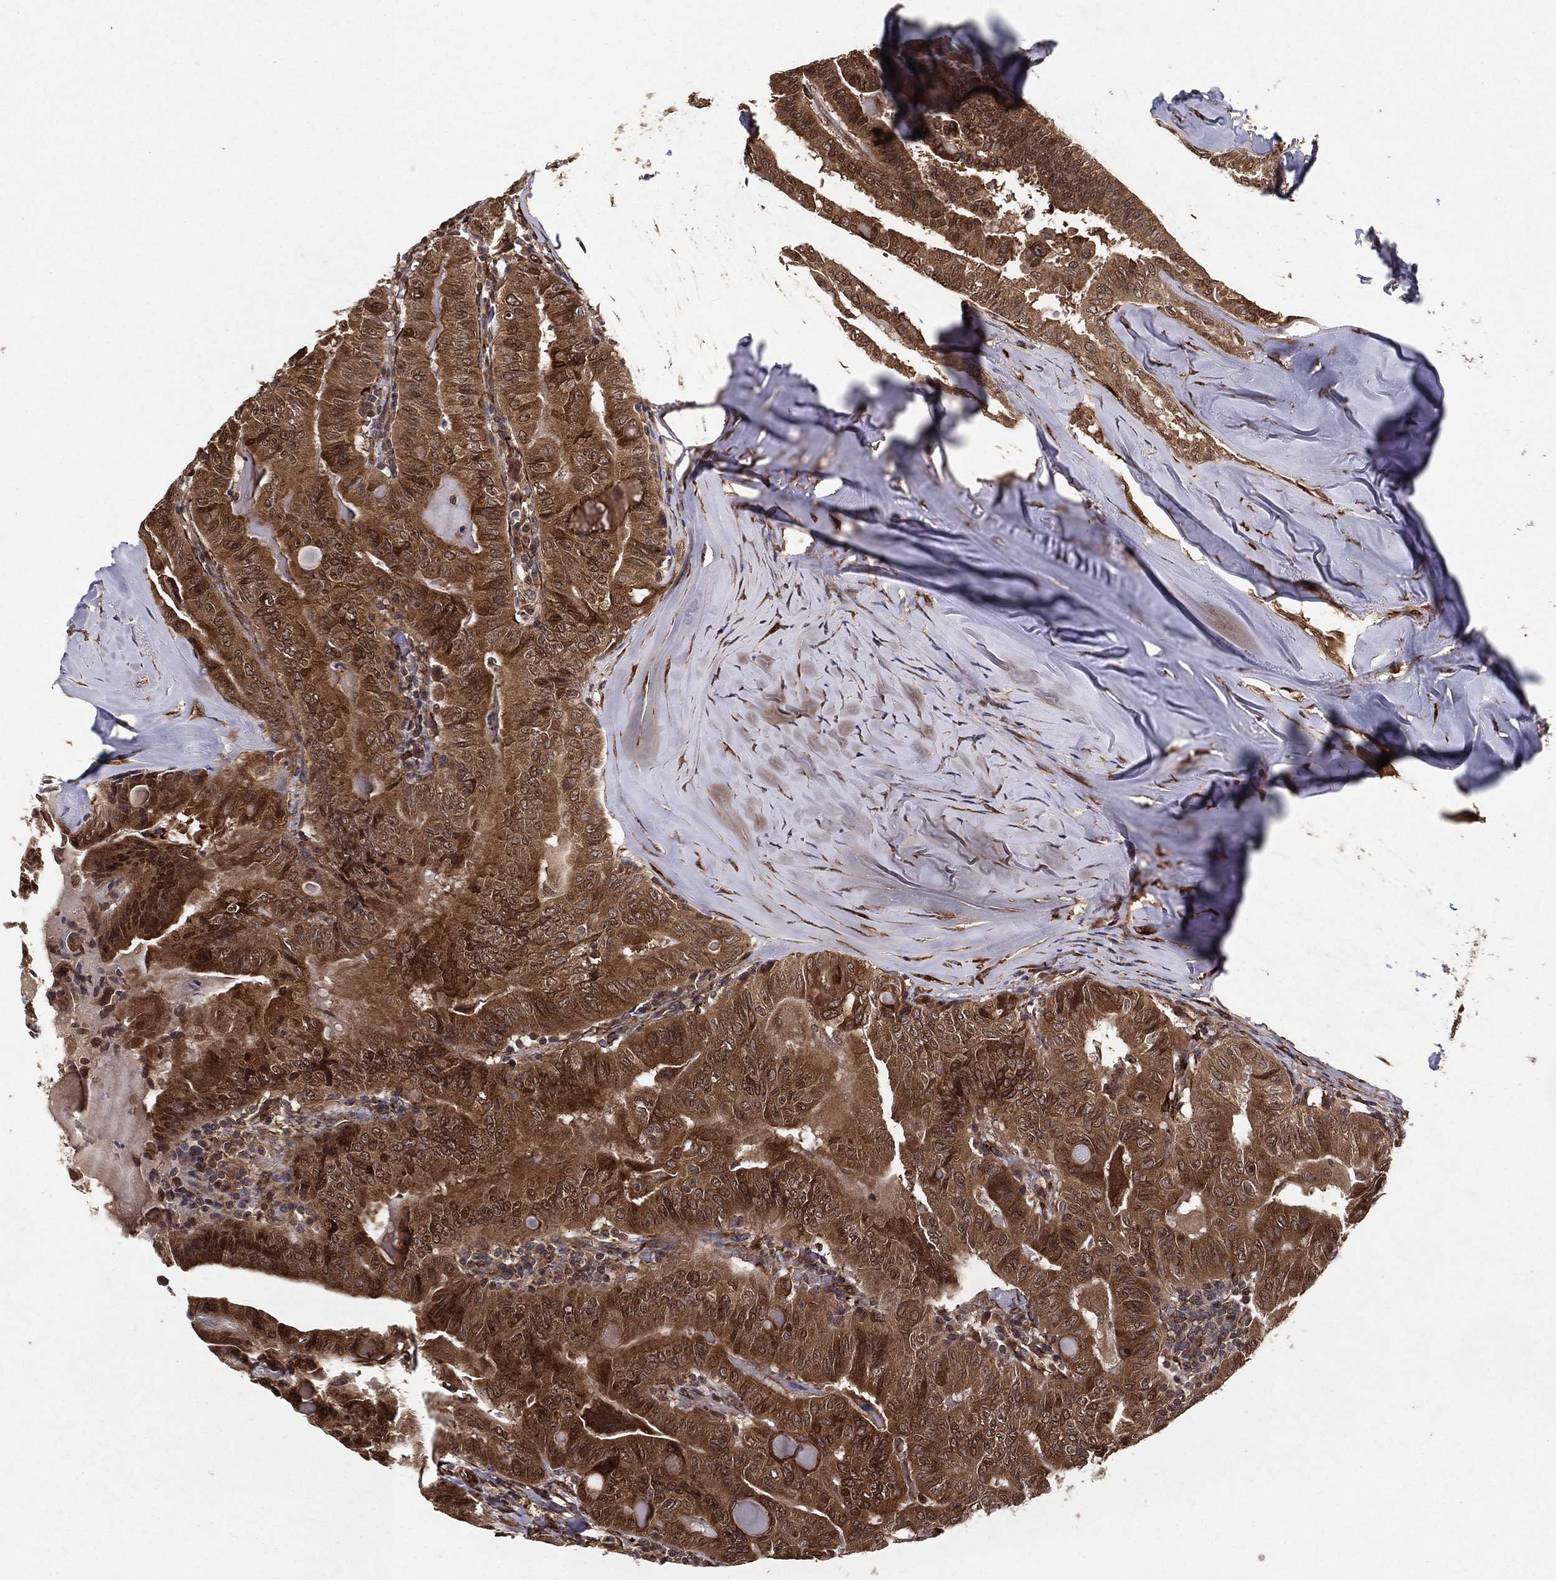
{"staining": {"intensity": "moderate", "quantity": ">75%", "location": "cytoplasmic/membranous"}, "tissue": "thyroid cancer", "cell_type": "Tumor cells", "image_type": "cancer", "snomed": [{"axis": "morphology", "description": "Papillary adenocarcinoma, NOS"}, {"axis": "topography", "description": "Thyroid gland"}], "caption": "Papillary adenocarcinoma (thyroid) stained with a protein marker exhibits moderate staining in tumor cells.", "gene": "CERS2", "patient": {"sex": "female", "age": 68}}